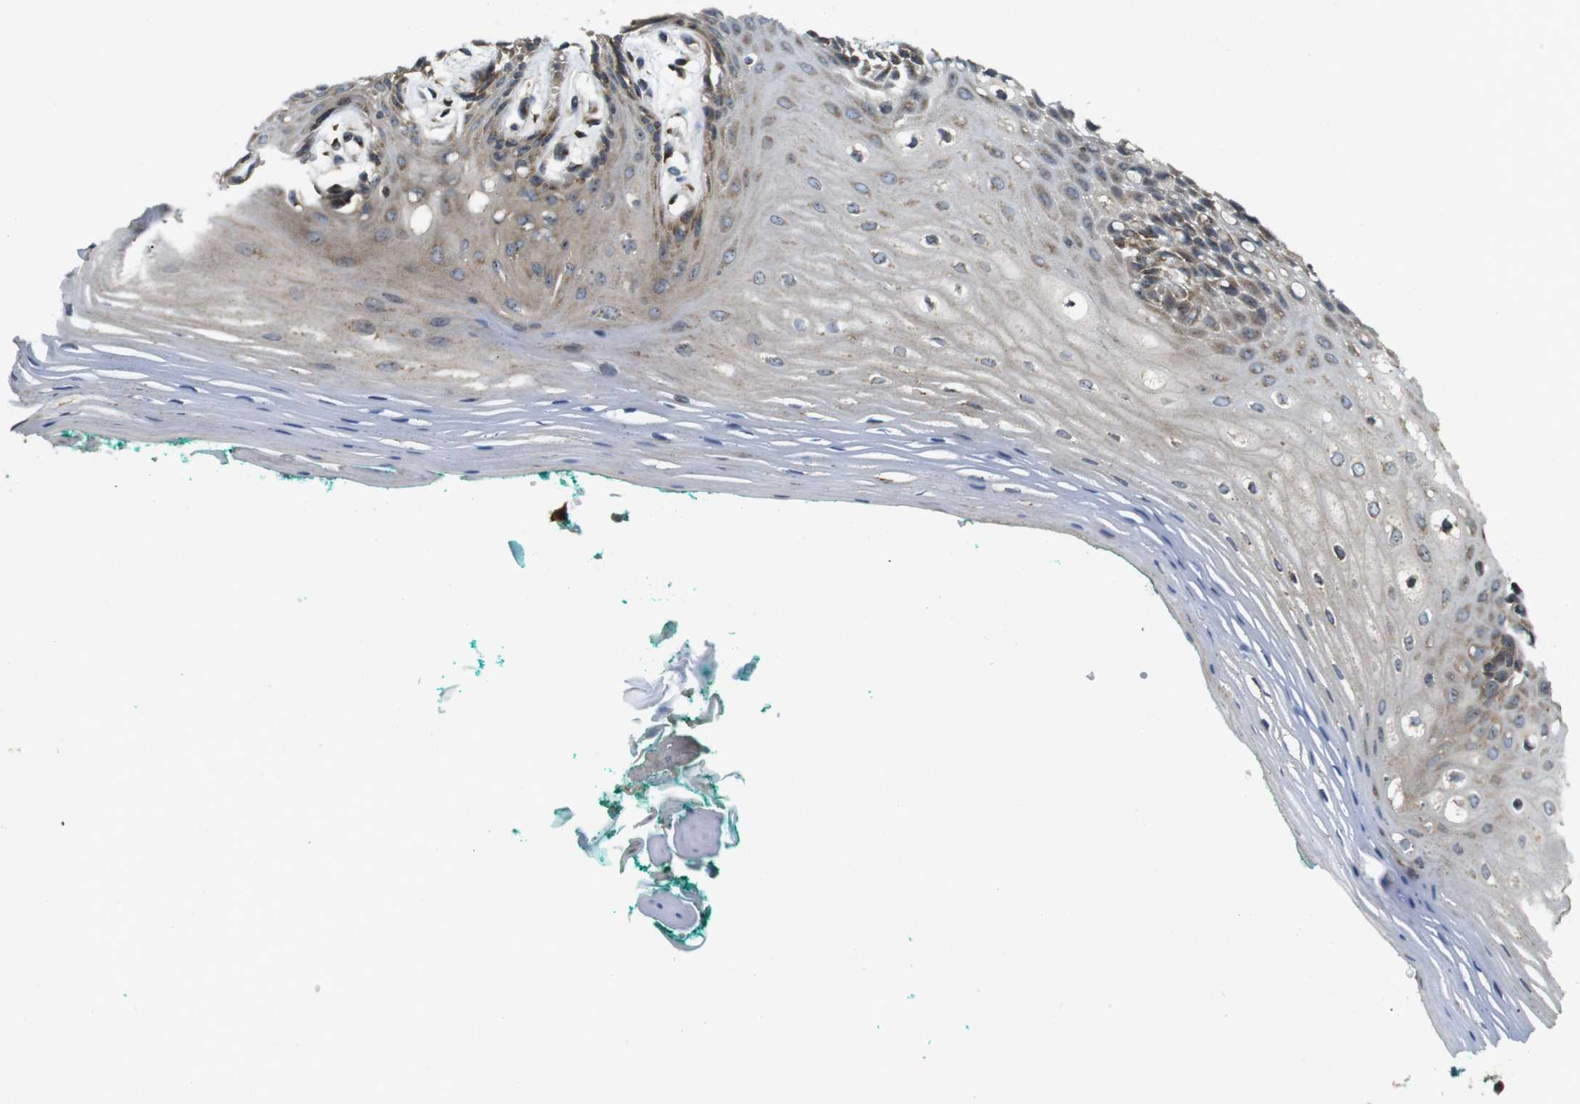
{"staining": {"intensity": "moderate", "quantity": "<25%", "location": "cytoplasmic/membranous"}, "tissue": "oral mucosa", "cell_type": "Squamous epithelial cells", "image_type": "normal", "snomed": [{"axis": "morphology", "description": "Normal tissue, NOS"}, {"axis": "topography", "description": "Skeletal muscle"}, {"axis": "topography", "description": "Oral tissue"}, {"axis": "topography", "description": "Peripheral nerve tissue"}], "caption": "Immunohistochemical staining of benign human oral mucosa reveals moderate cytoplasmic/membranous protein staining in about <25% of squamous epithelial cells.", "gene": "TMEM143", "patient": {"sex": "female", "age": 84}}